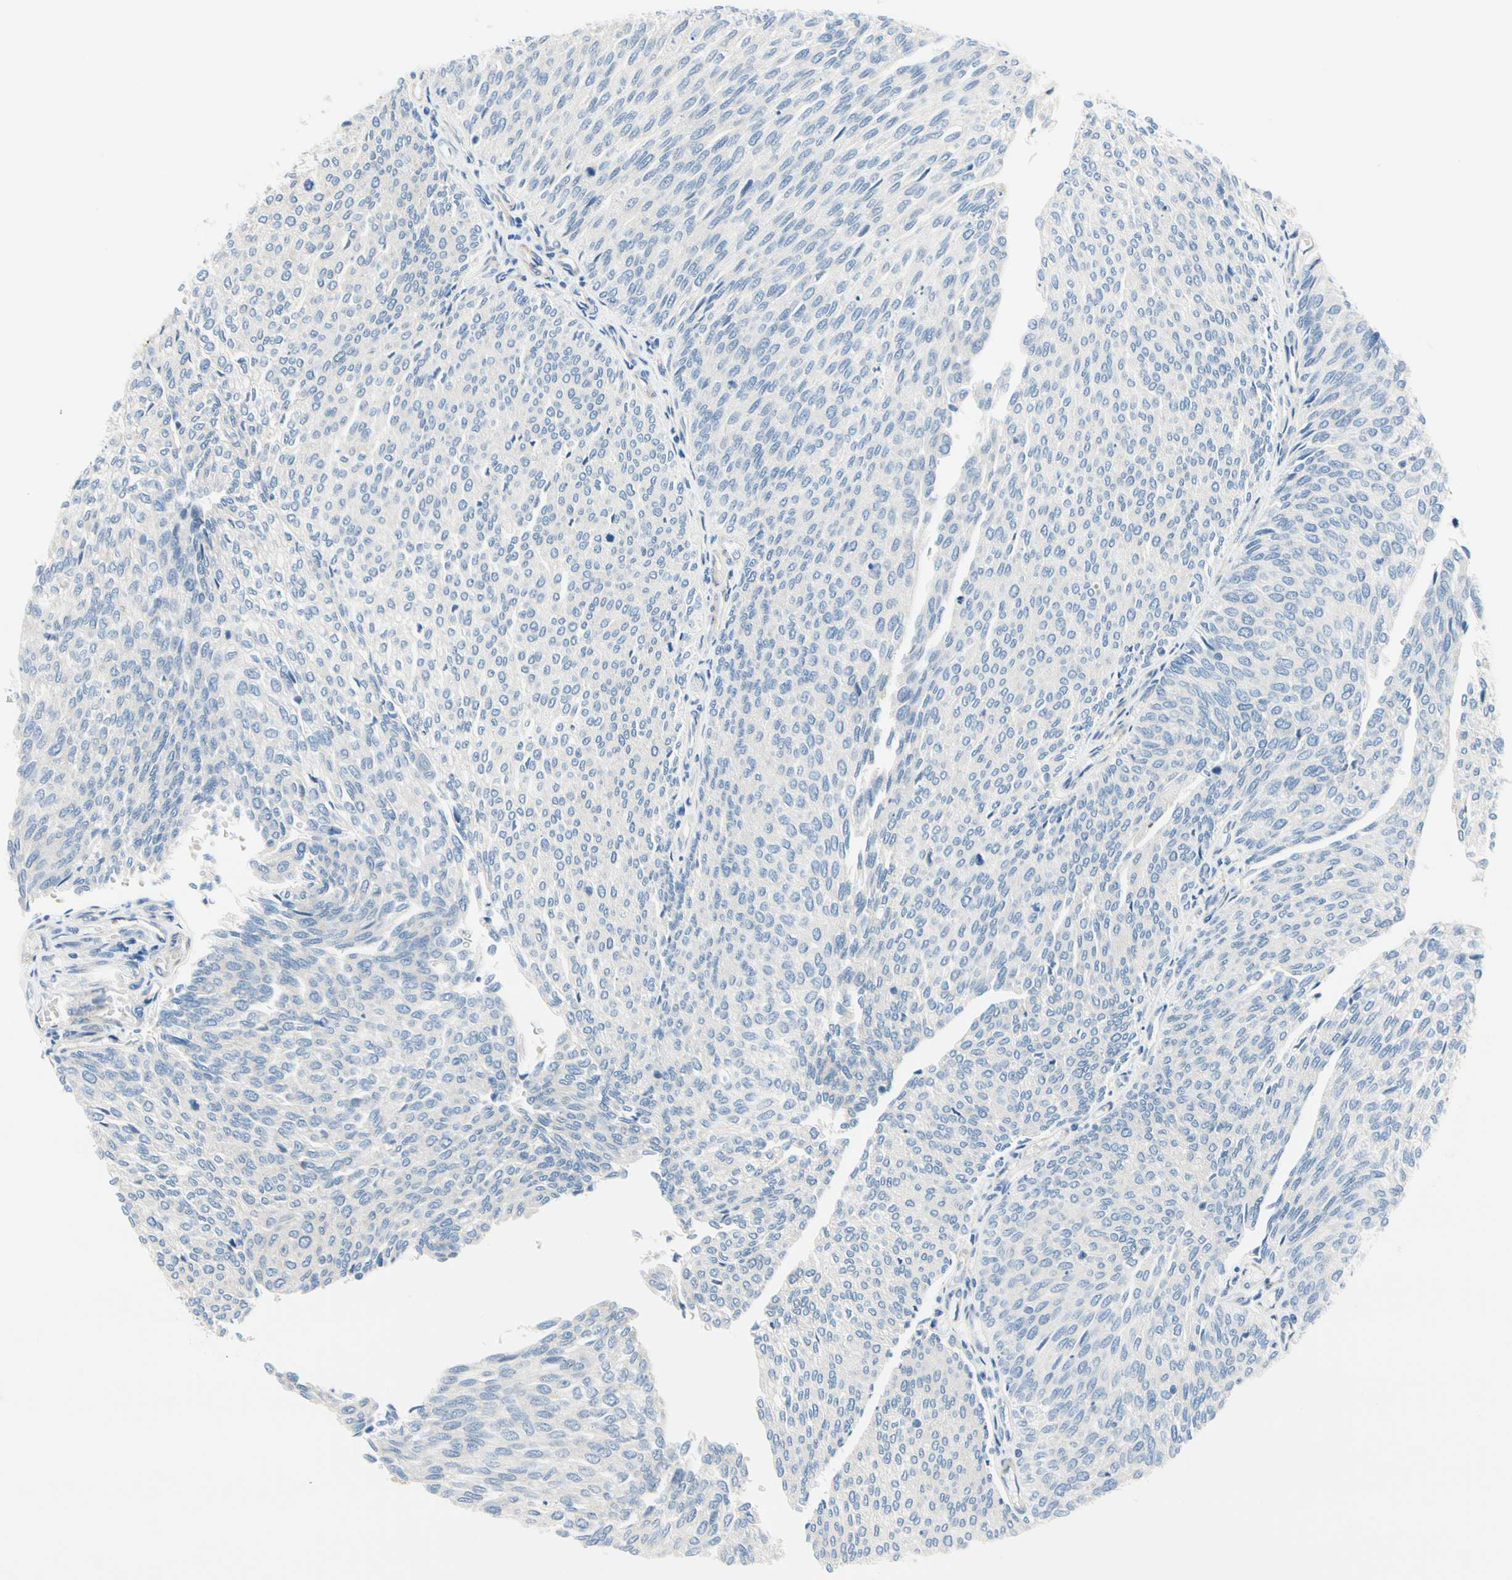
{"staining": {"intensity": "negative", "quantity": "none", "location": "none"}, "tissue": "urothelial cancer", "cell_type": "Tumor cells", "image_type": "cancer", "snomed": [{"axis": "morphology", "description": "Urothelial carcinoma, Low grade"}, {"axis": "topography", "description": "Urinary bladder"}], "caption": "The micrograph exhibits no significant positivity in tumor cells of urothelial cancer.", "gene": "FCER2", "patient": {"sex": "female", "age": 79}}